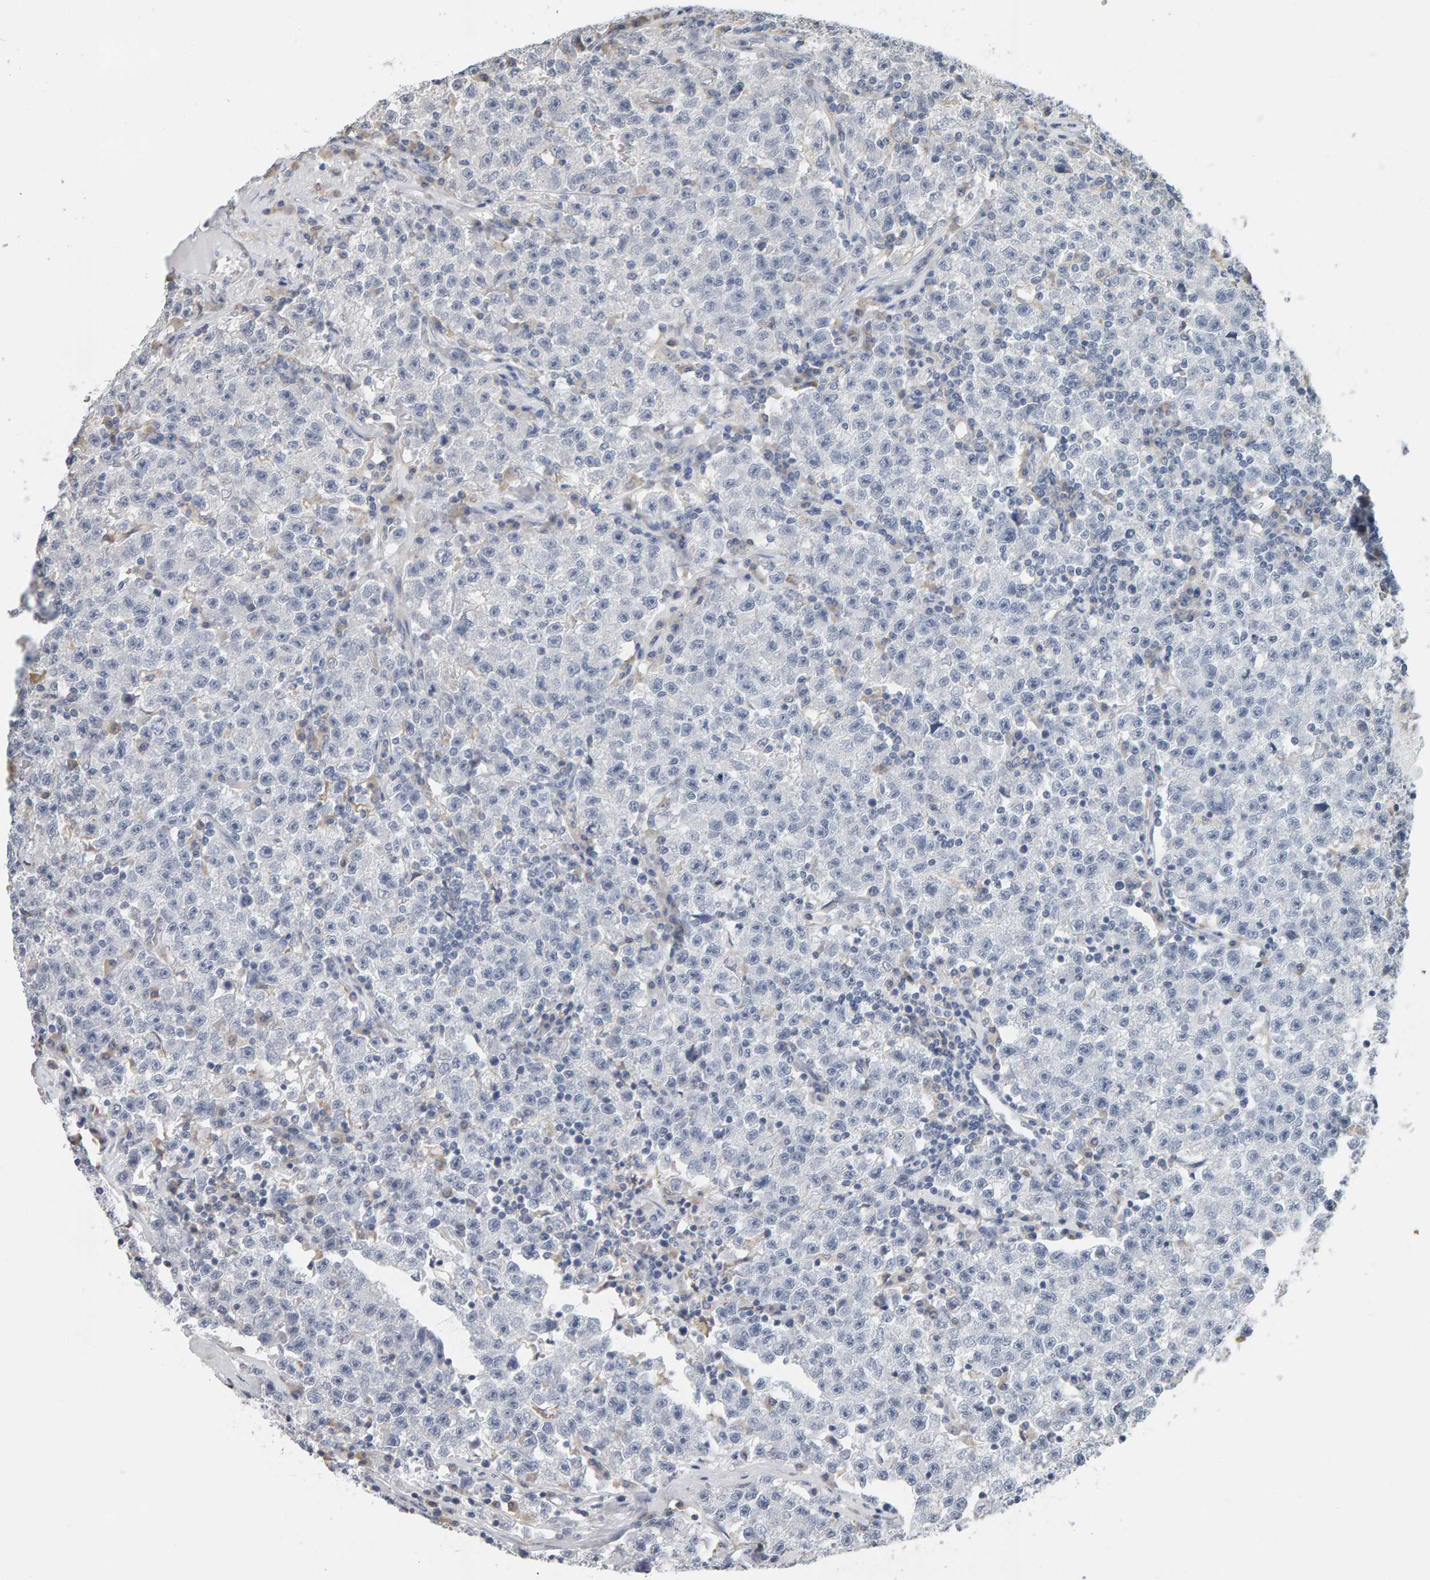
{"staining": {"intensity": "negative", "quantity": "none", "location": "none"}, "tissue": "testis cancer", "cell_type": "Tumor cells", "image_type": "cancer", "snomed": [{"axis": "morphology", "description": "Seminoma, NOS"}, {"axis": "topography", "description": "Testis"}], "caption": "An image of human testis cancer is negative for staining in tumor cells.", "gene": "ADHFE1", "patient": {"sex": "male", "age": 22}}